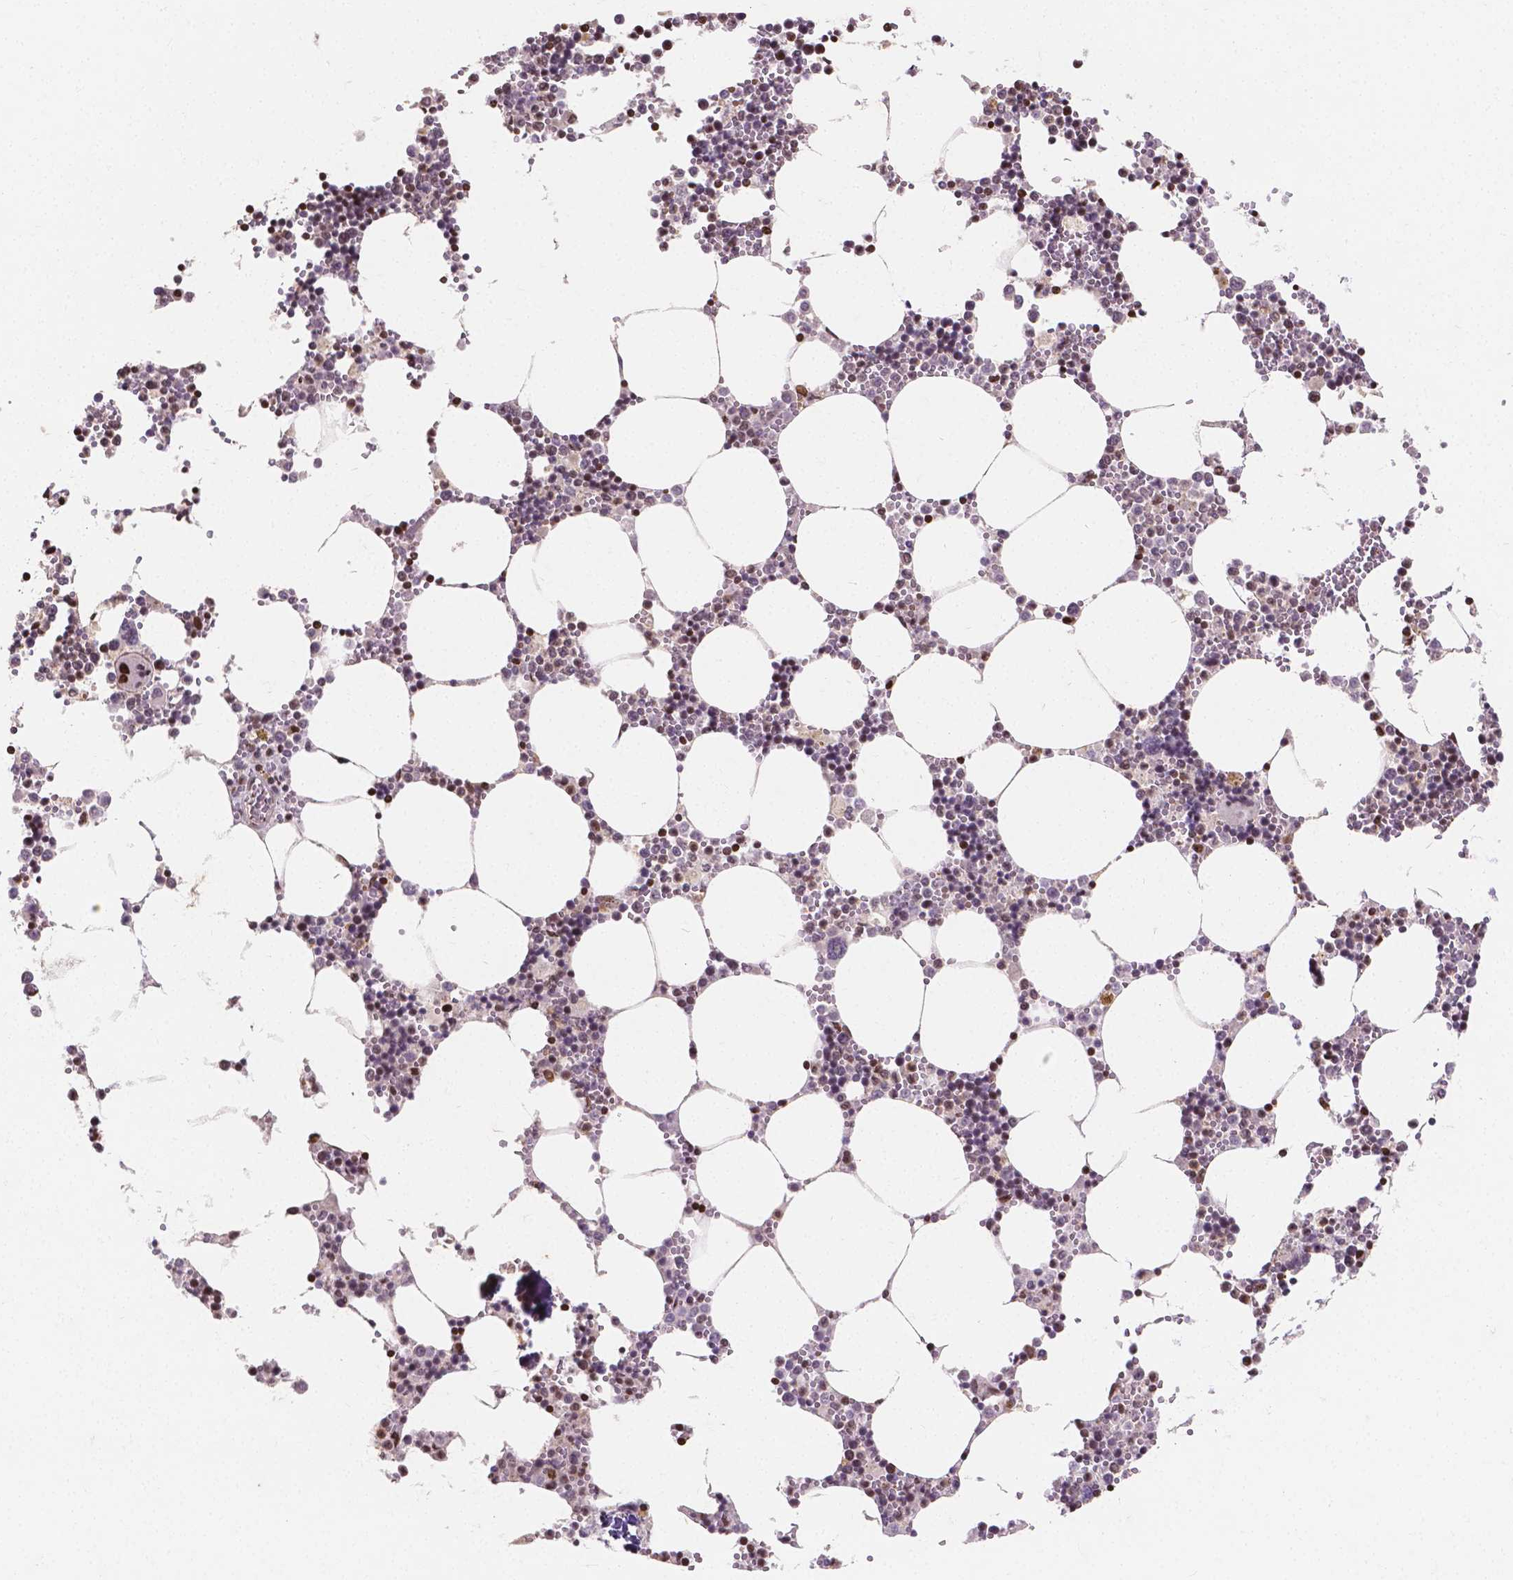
{"staining": {"intensity": "moderate", "quantity": "25%-75%", "location": "nuclear"}, "tissue": "bone marrow", "cell_type": "Hematopoietic cells", "image_type": "normal", "snomed": [{"axis": "morphology", "description": "Normal tissue, NOS"}, {"axis": "topography", "description": "Bone marrow"}], "caption": "Bone marrow stained with a brown dye exhibits moderate nuclear positive staining in about 25%-75% of hematopoietic cells.", "gene": "PTPN18", "patient": {"sex": "male", "age": 54}}